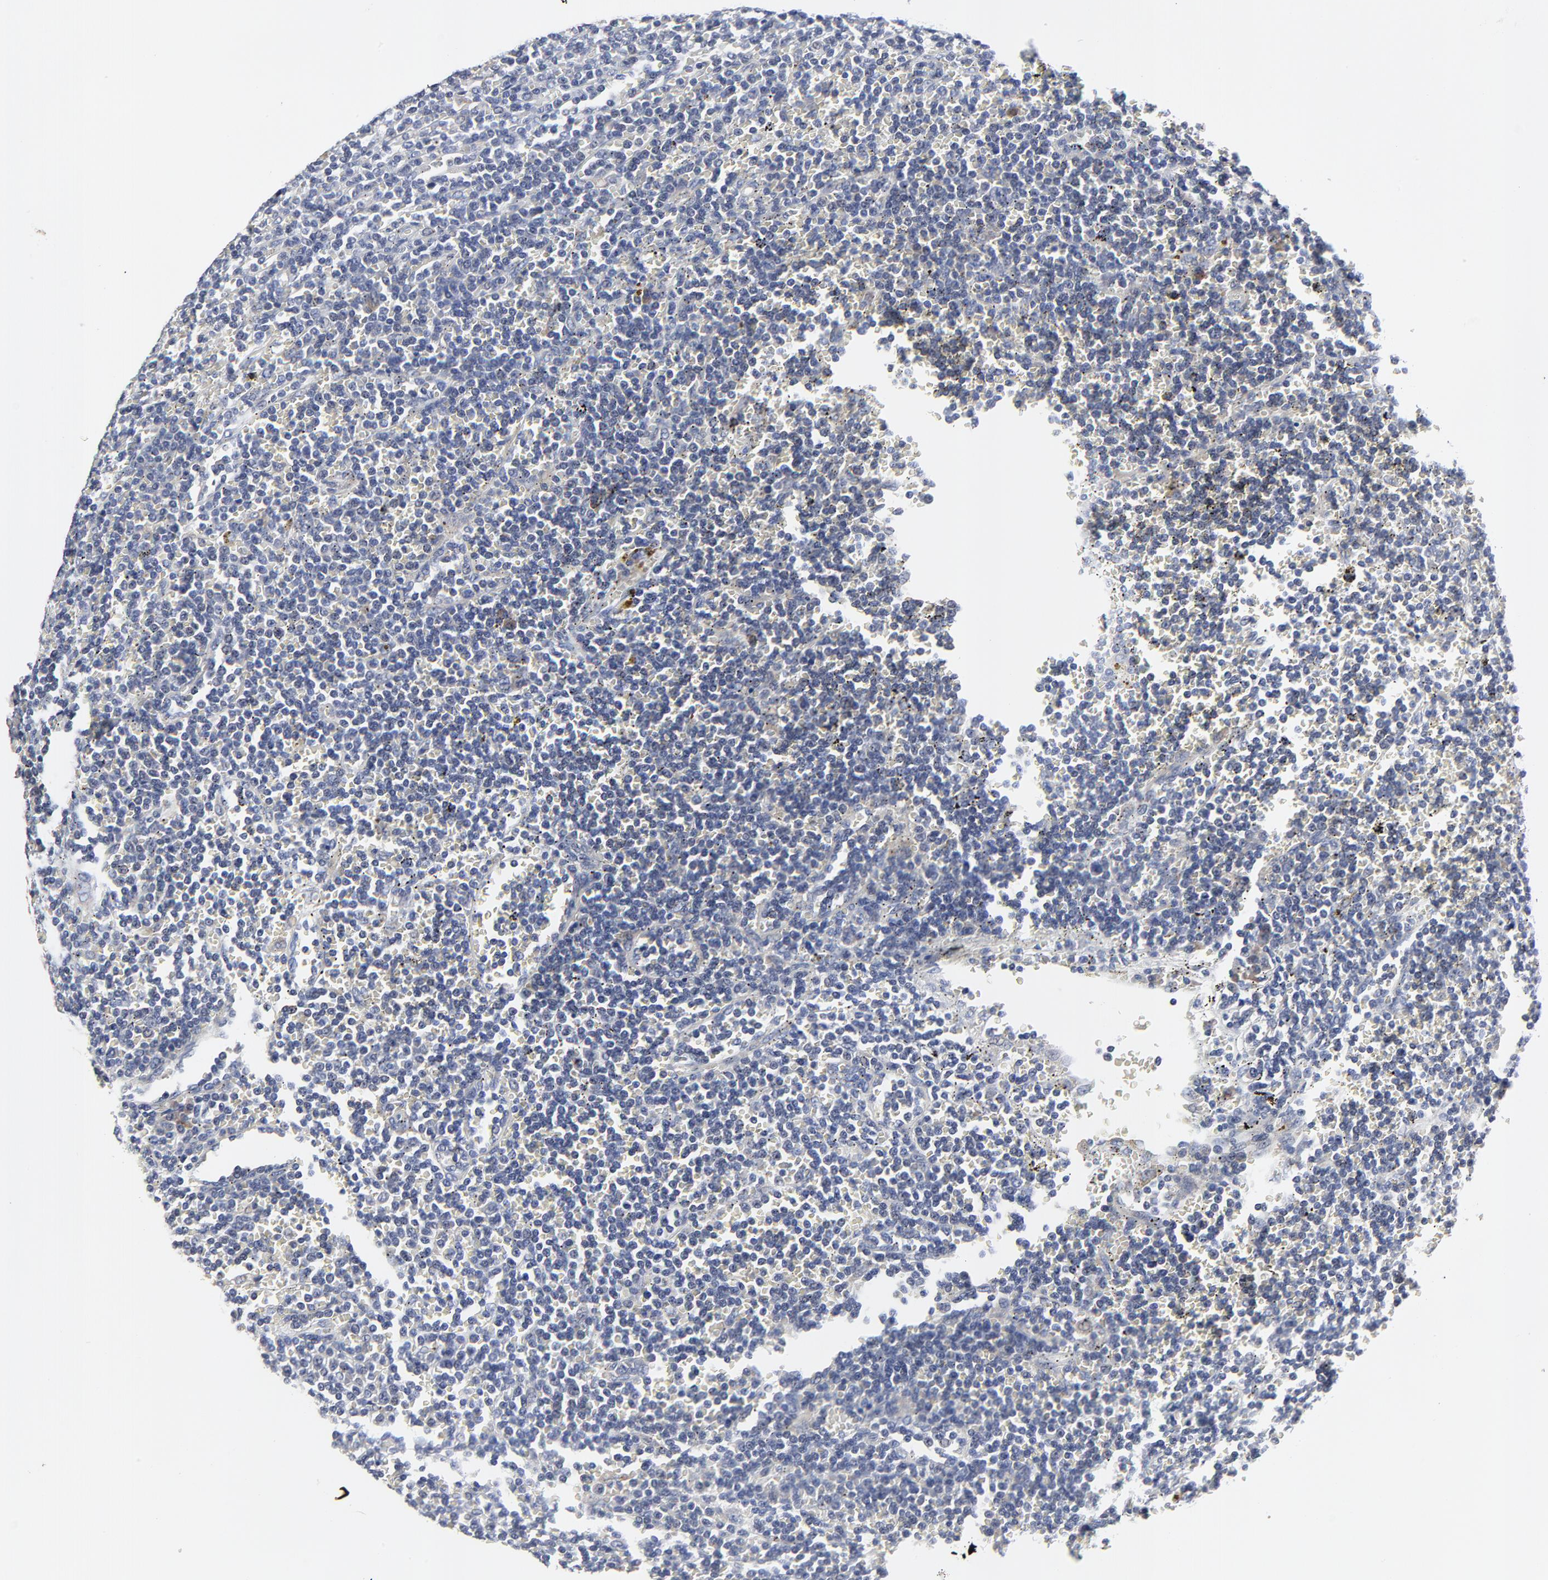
{"staining": {"intensity": "negative", "quantity": "none", "location": "none"}, "tissue": "lymphoma", "cell_type": "Tumor cells", "image_type": "cancer", "snomed": [{"axis": "morphology", "description": "Malignant lymphoma, non-Hodgkin's type, Low grade"}, {"axis": "topography", "description": "Spleen"}], "caption": "A high-resolution histopathology image shows immunohistochemistry (IHC) staining of malignant lymphoma, non-Hodgkin's type (low-grade), which displays no significant positivity in tumor cells.", "gene": "NLGN3", "patient": {"sex": "male", "age": 80}}